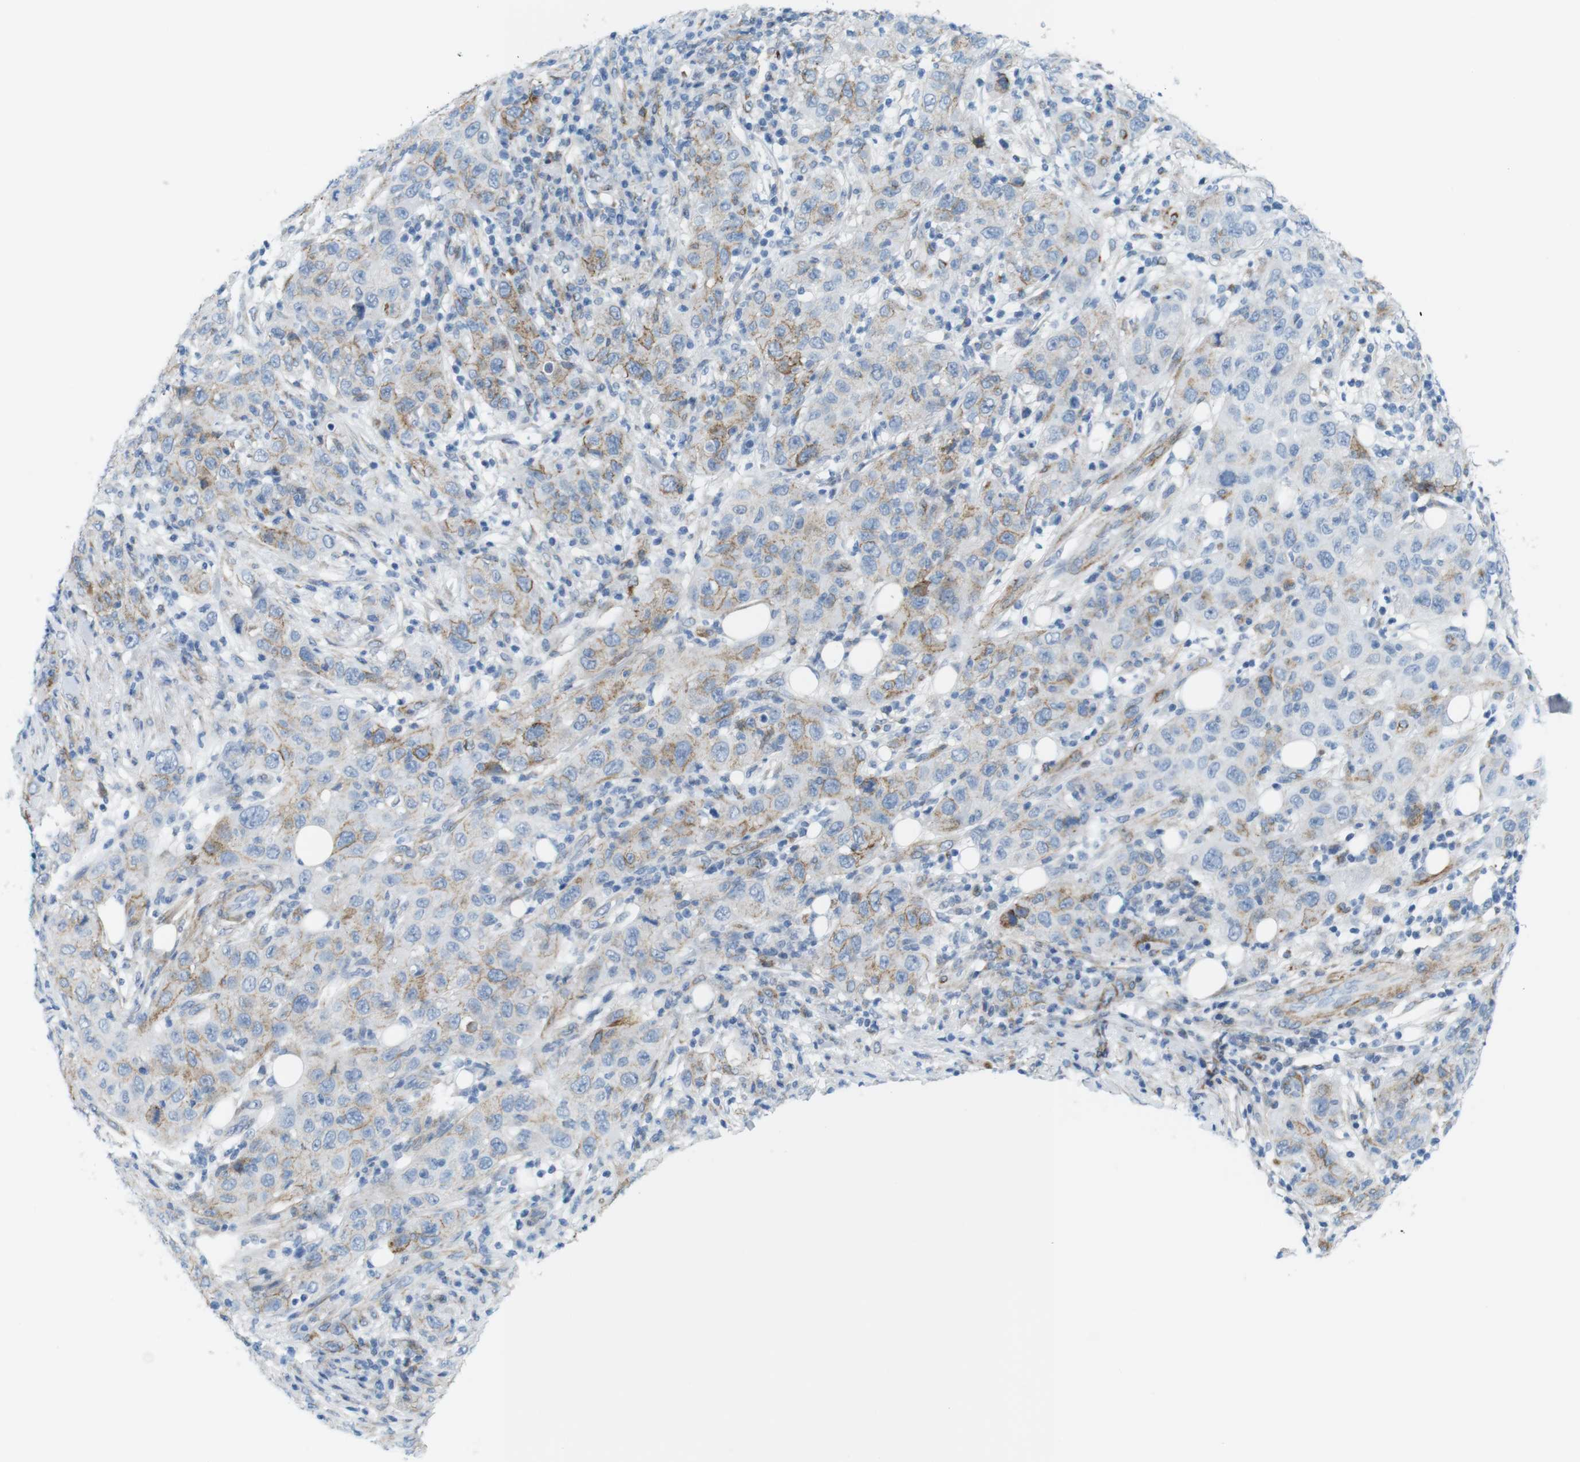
{"staining": {"intensity": "moderate", "quantity": "<25%", "location": "cytoplasmic/membranous"}, "tissue": "skin cancer", "cell_type": "Tumor cells", "image_type": "cancer", "snomed": [{"axis": "morphology", "description": "Squamous cell carcinoma, NOS"}, {"axis": "topography", "description": "Skin"}], "caption": "Immunohistochemical staining of skin cancer displays low levels of moderate cytoplasmic/membranous staining in approximately <25% of tumor cells. The staining was performed using DAB to visualize the protein expression in brown, while the nuclei were stained in blue with hematoxylin (Magnification: 20x).", "gene": "MYH9", "patient": {"sex": "female", "age": 88}}